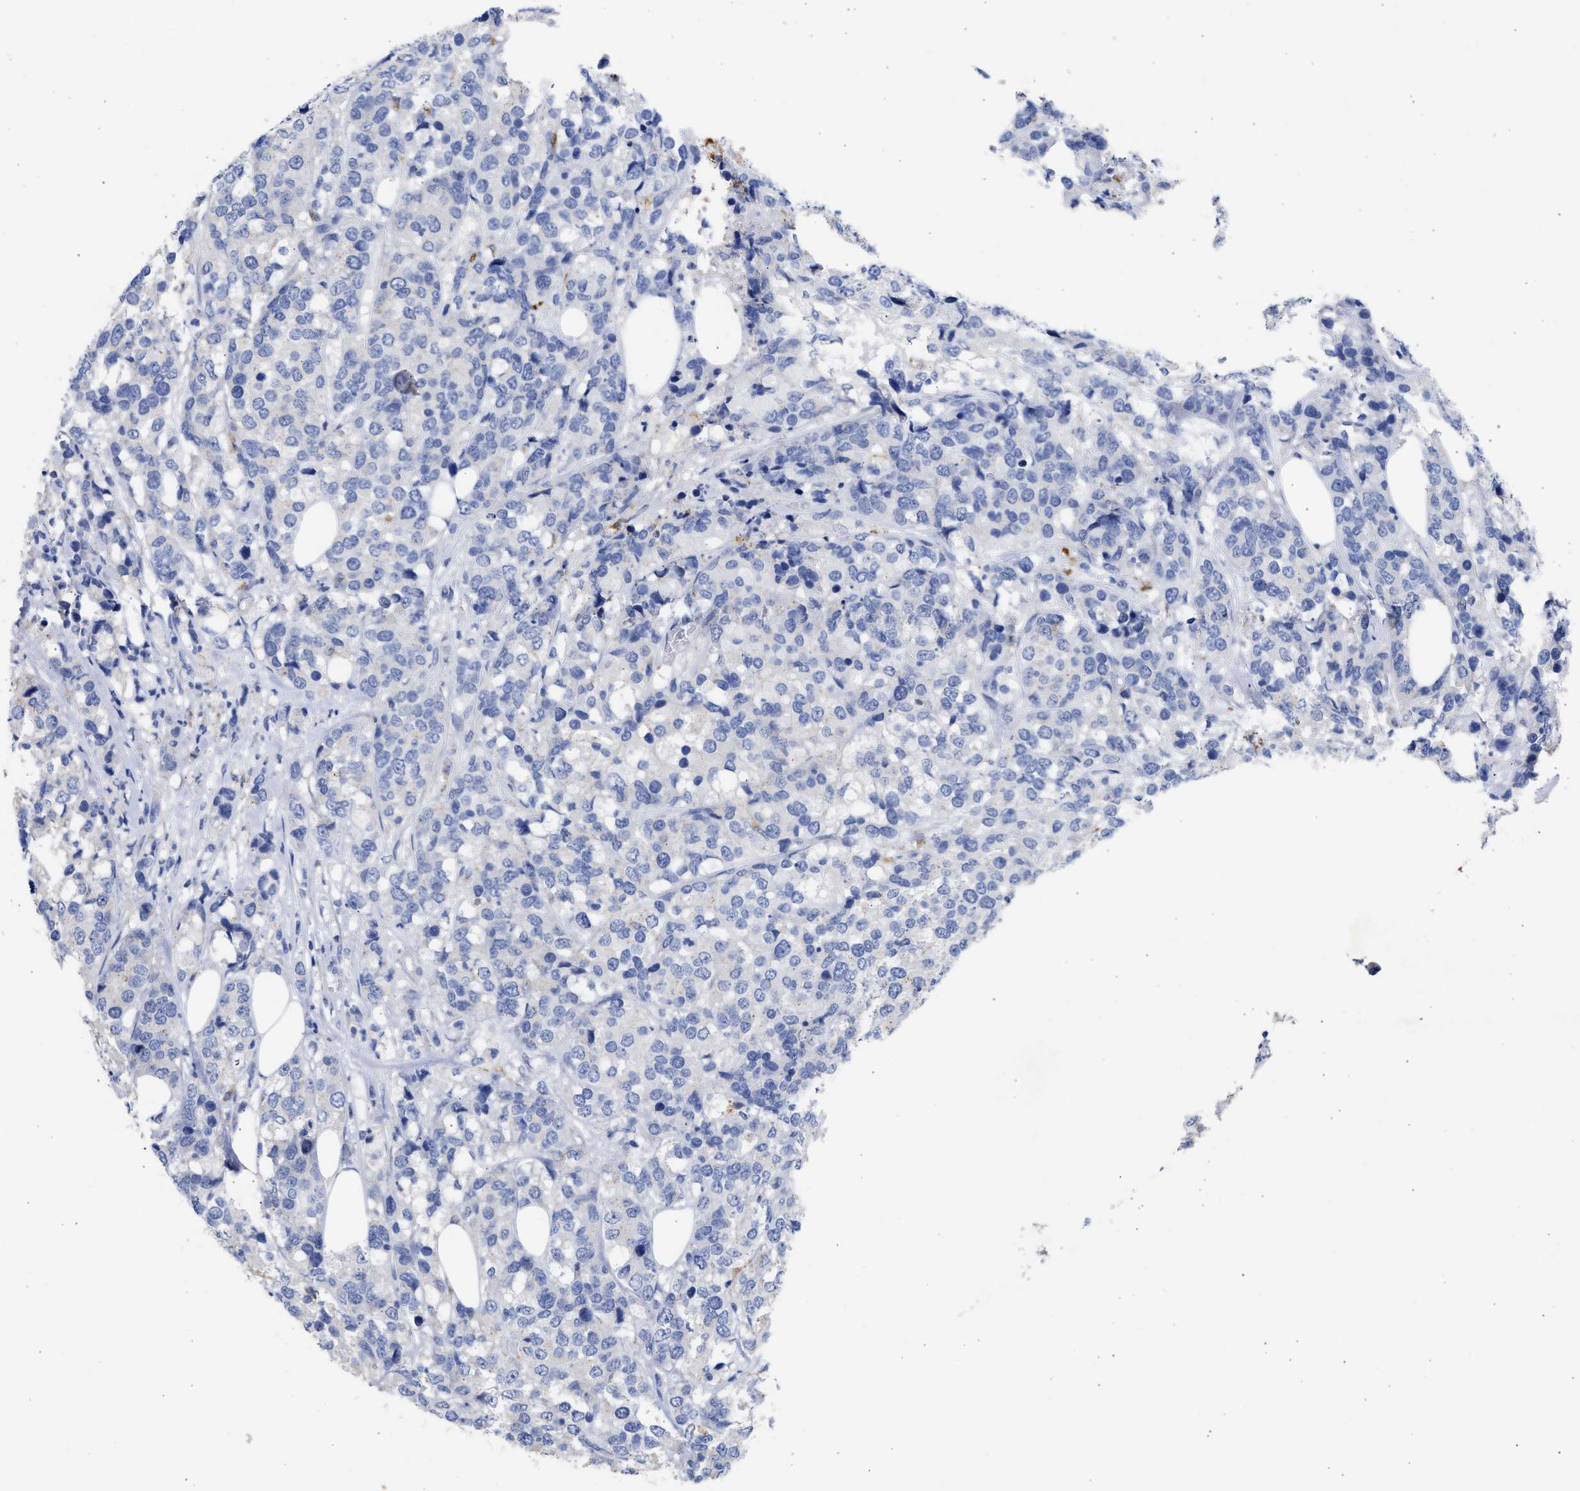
{"staining": {"intensity": "negative", "quantity": "none", "location": "none"}, "tissue": "breast cancer", "cell_type": "Tumor cells", "image_type": "cancer", "snomed": [{"axis": "morphology", "description": "Lobular carcinoma"}, {"axis": "topography", "description": "Breast"}], "caption": "This histopathology image is of breast cancer (lobular carcinoma) stained with IHC to label a protein in brown with the nuclei are counter-stained blue. There is no expression in tumor cells. The staining was performed using DAB to visualize the protein expression in brown, while the nuclei were stained in blue with hematoxylin (Magnification: 20x).", "gene": "RSPH1", "patient": {"sex": "female", "age": 59}}